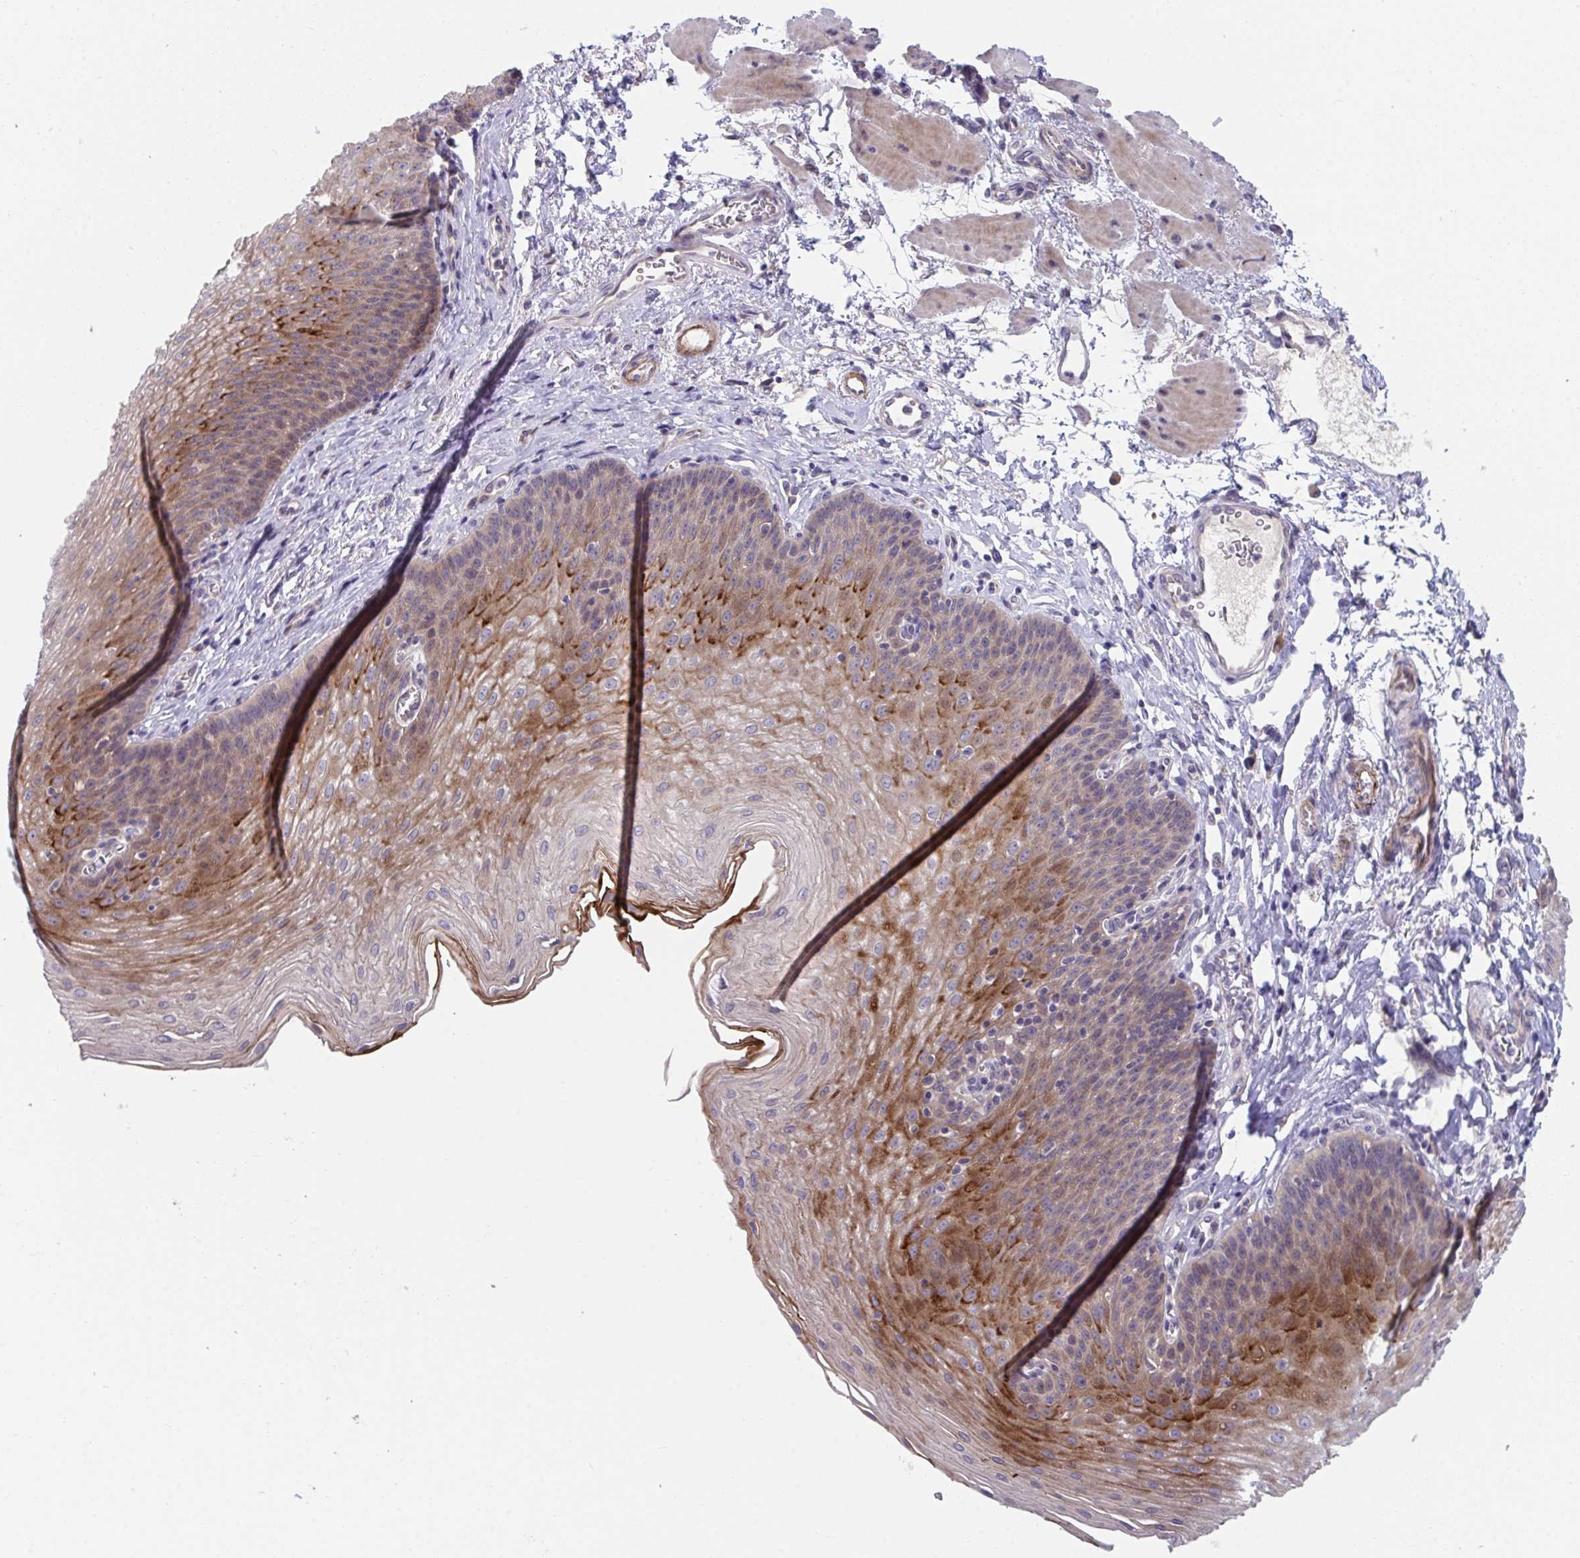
{"staining": {"intensity": "moderate", "quantity": "25%-75%", "location": "cytoplasmic/membranous"}, "tissue": "esophagus", "cell_type": "Squamous epithelial cells", "image_type": "normal", "snomed": [{"axis": "morphology", "description": "Normal tissue, NOS"}, {"axis": "topography", "description": "Esophagus"}], "caption": "Protein staining displays moderate cytoplasmic/membranous staining in approximately 25%-75% of squamous epithelial cells in unremarkable esophagus.", "gene": "SUSD4", "patient": {"sex": "female", "age": 81}}